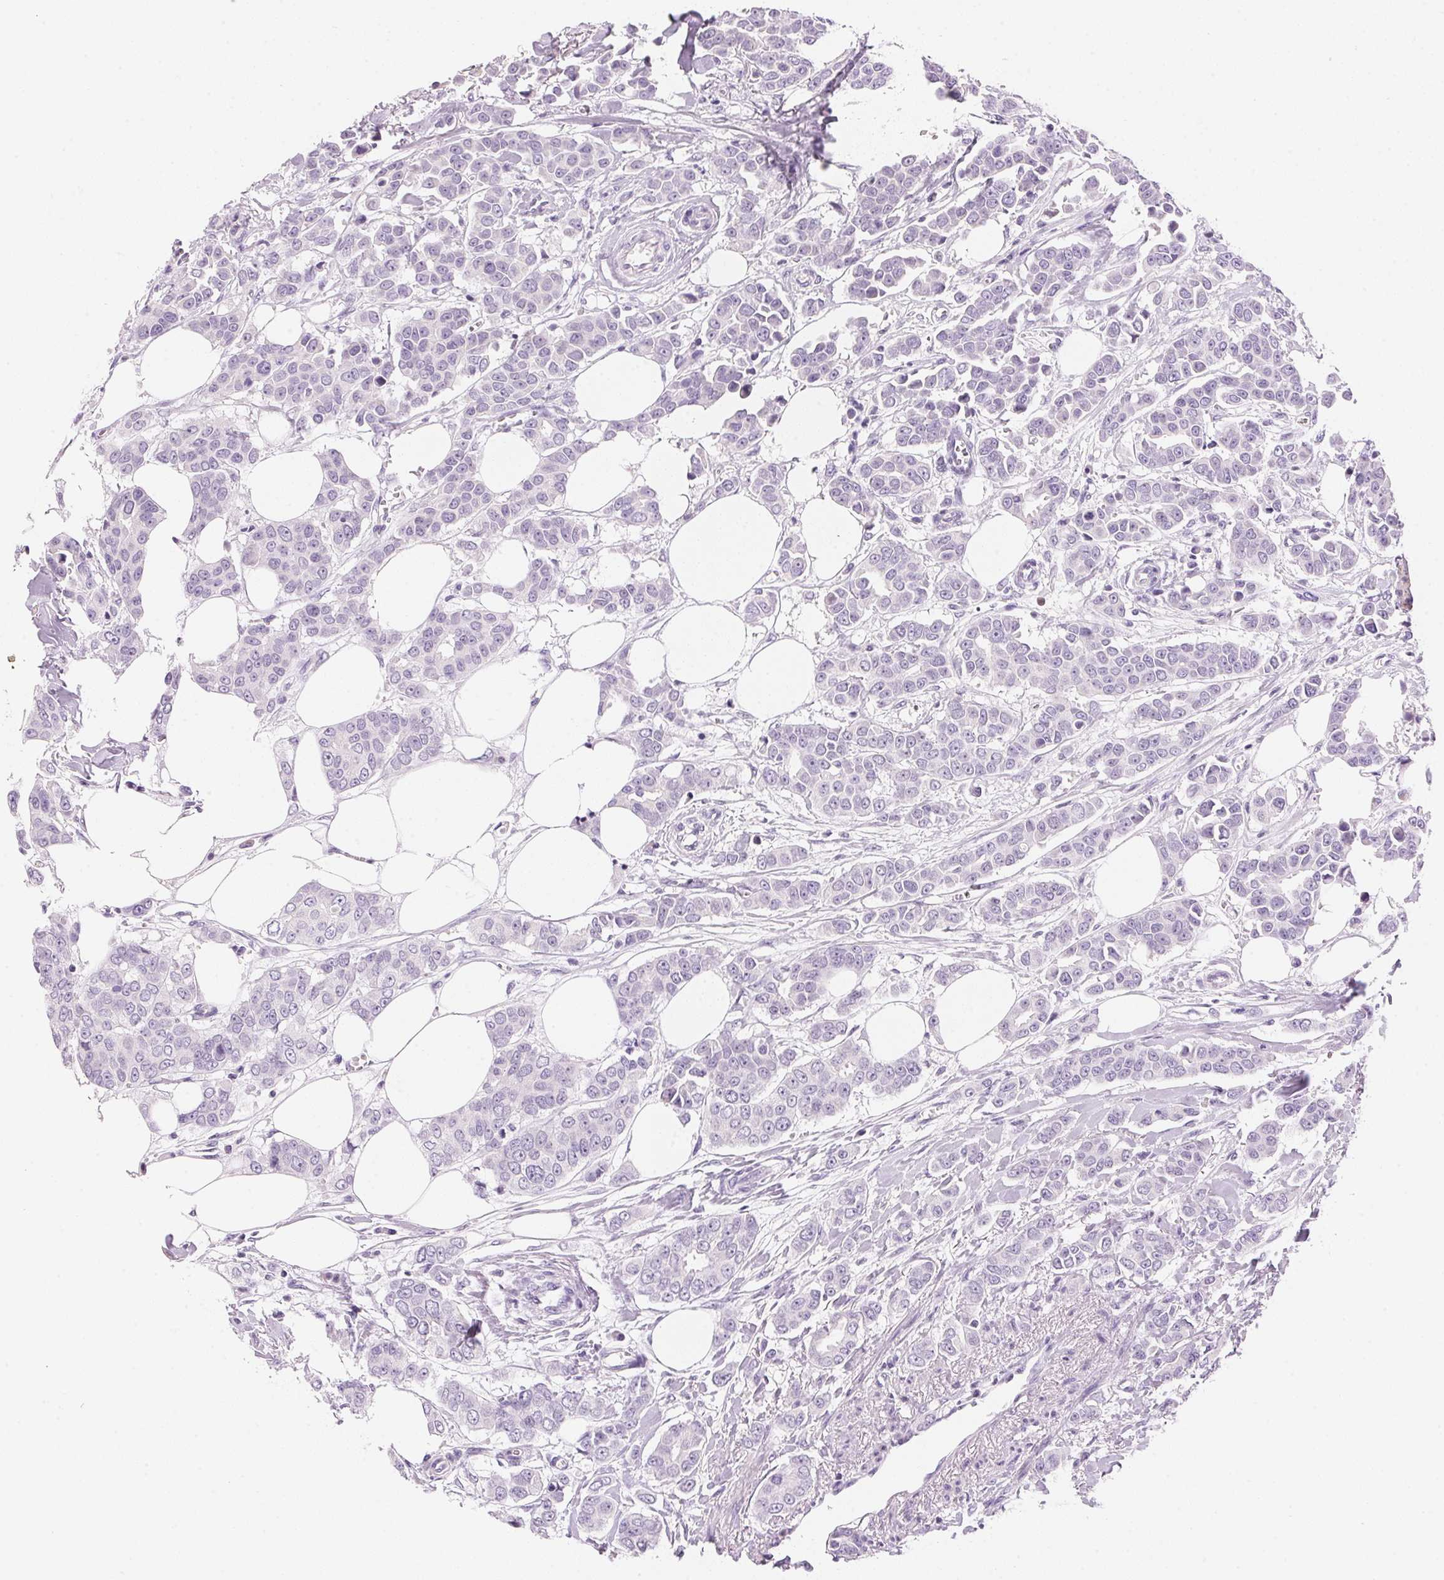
{"staining": {"intensity": "negative", "quantity": "none", "location": "none"}, "tissue": "breast cancer", "cell_type": "Tumor cells", "image_type": "cancer", "snomed": [{"axis": "morphology", "description": "Duct carcinoma"}, {"axis": "topography", "description": "Breast"}], "caption": "DAB (3,3'-diaminobenzidine) immunohistochemical staining of breast cancer (intraductal carcinoma) displays no significant positivity in tumor cells.", "gene": "CYP11B1", "patient": {"sex": "female", "age": 94}}